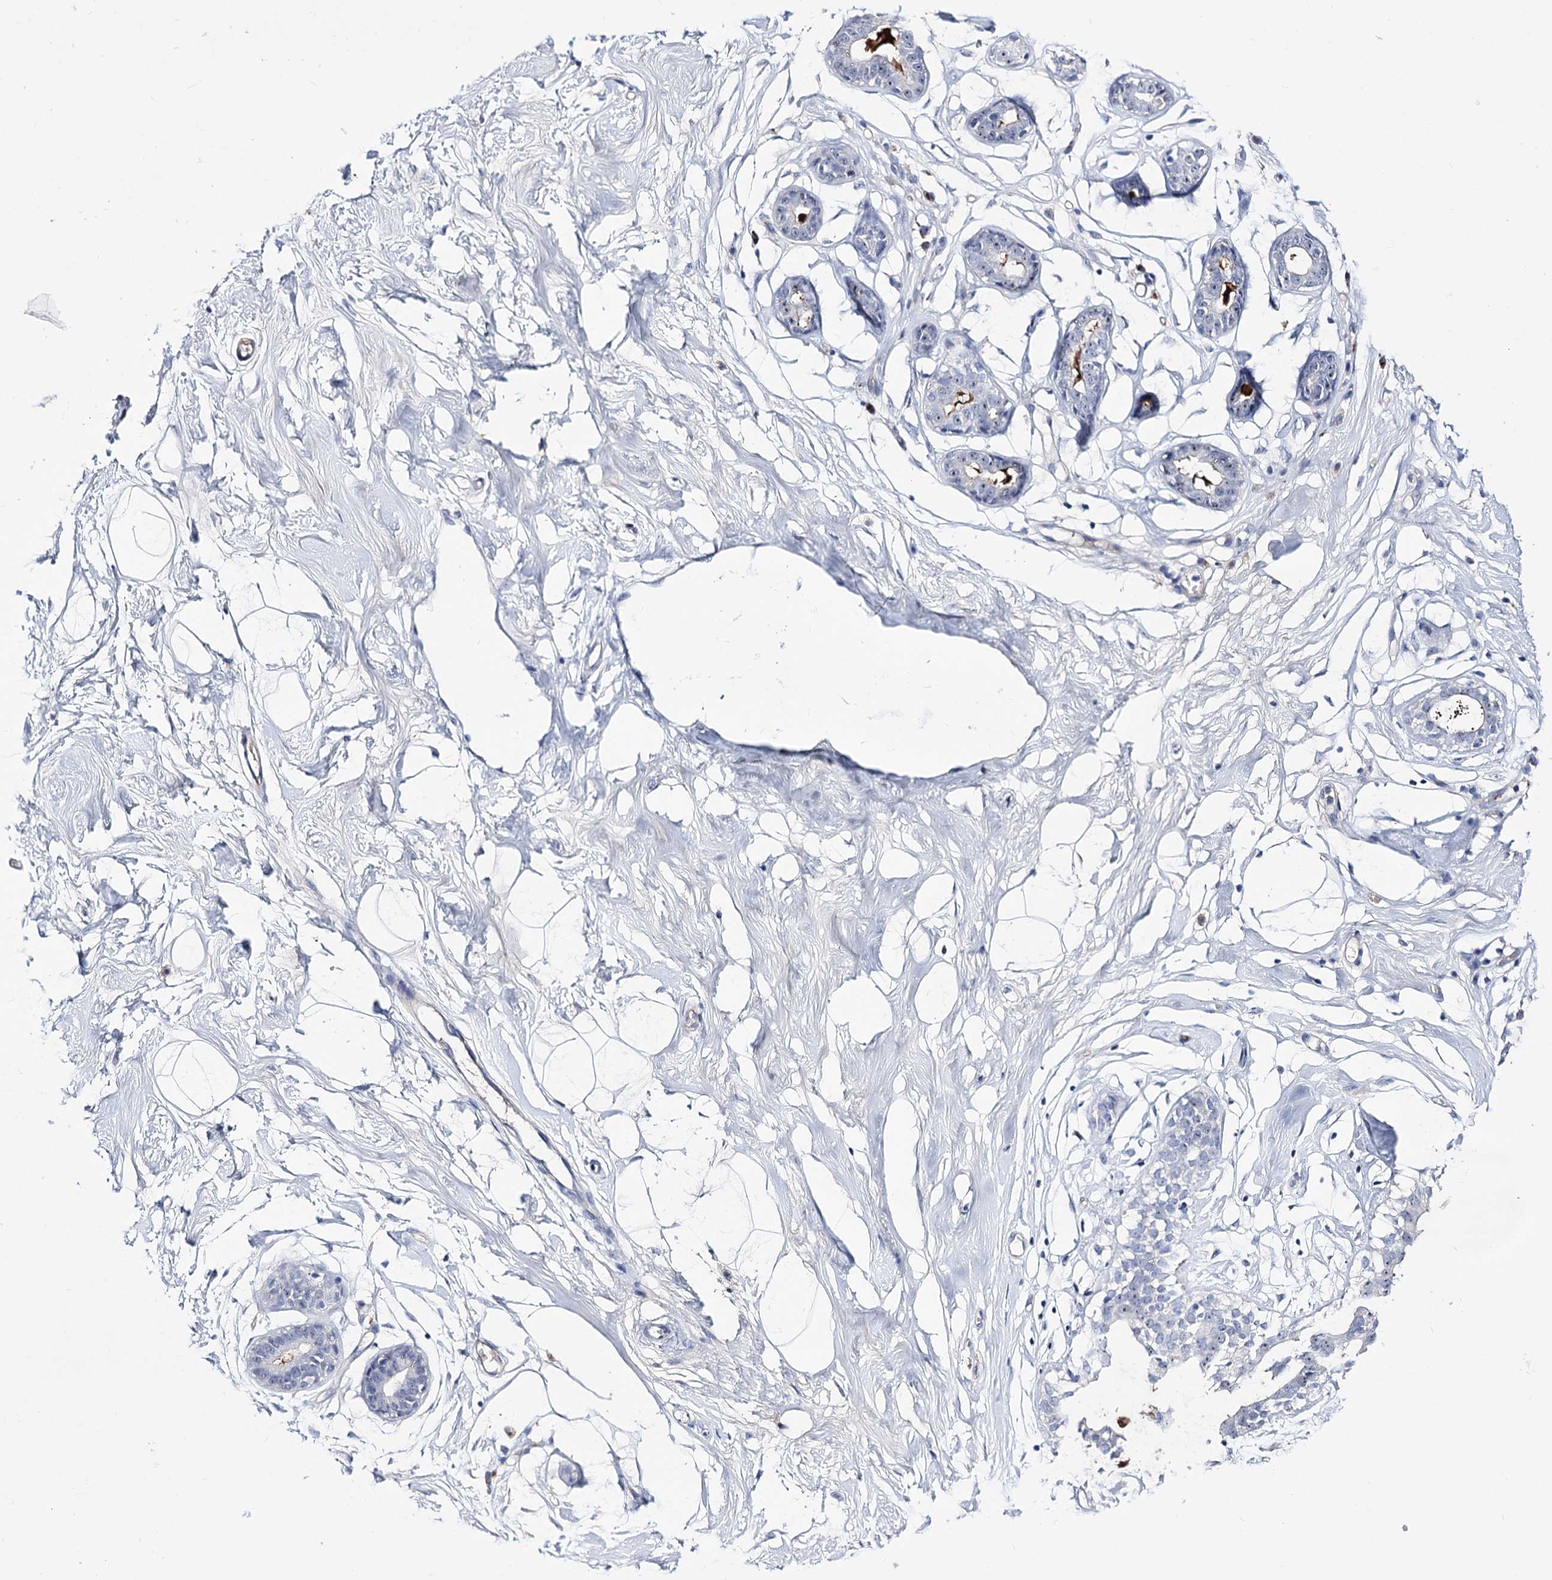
{"staining": {"intensity": "negative", "quantity": "none", "location": "none"}, "tissue": "breast", "cell_type": "Adipocytes", "image_type": "normal", "snomed": [{"axis": "morphology", "description": "Normal tissue, NOS"}, {"axis": "morphology", "description": "Adenoma, NOS"}, {"axis": "topography", "description": "Breast"}], "caption": "Immunohistochemistry of unremarkable human breast demonstrates no staining in adipocytes.", "gene": "PCGF5", "patient": {"sex": "female", "age": 23}}